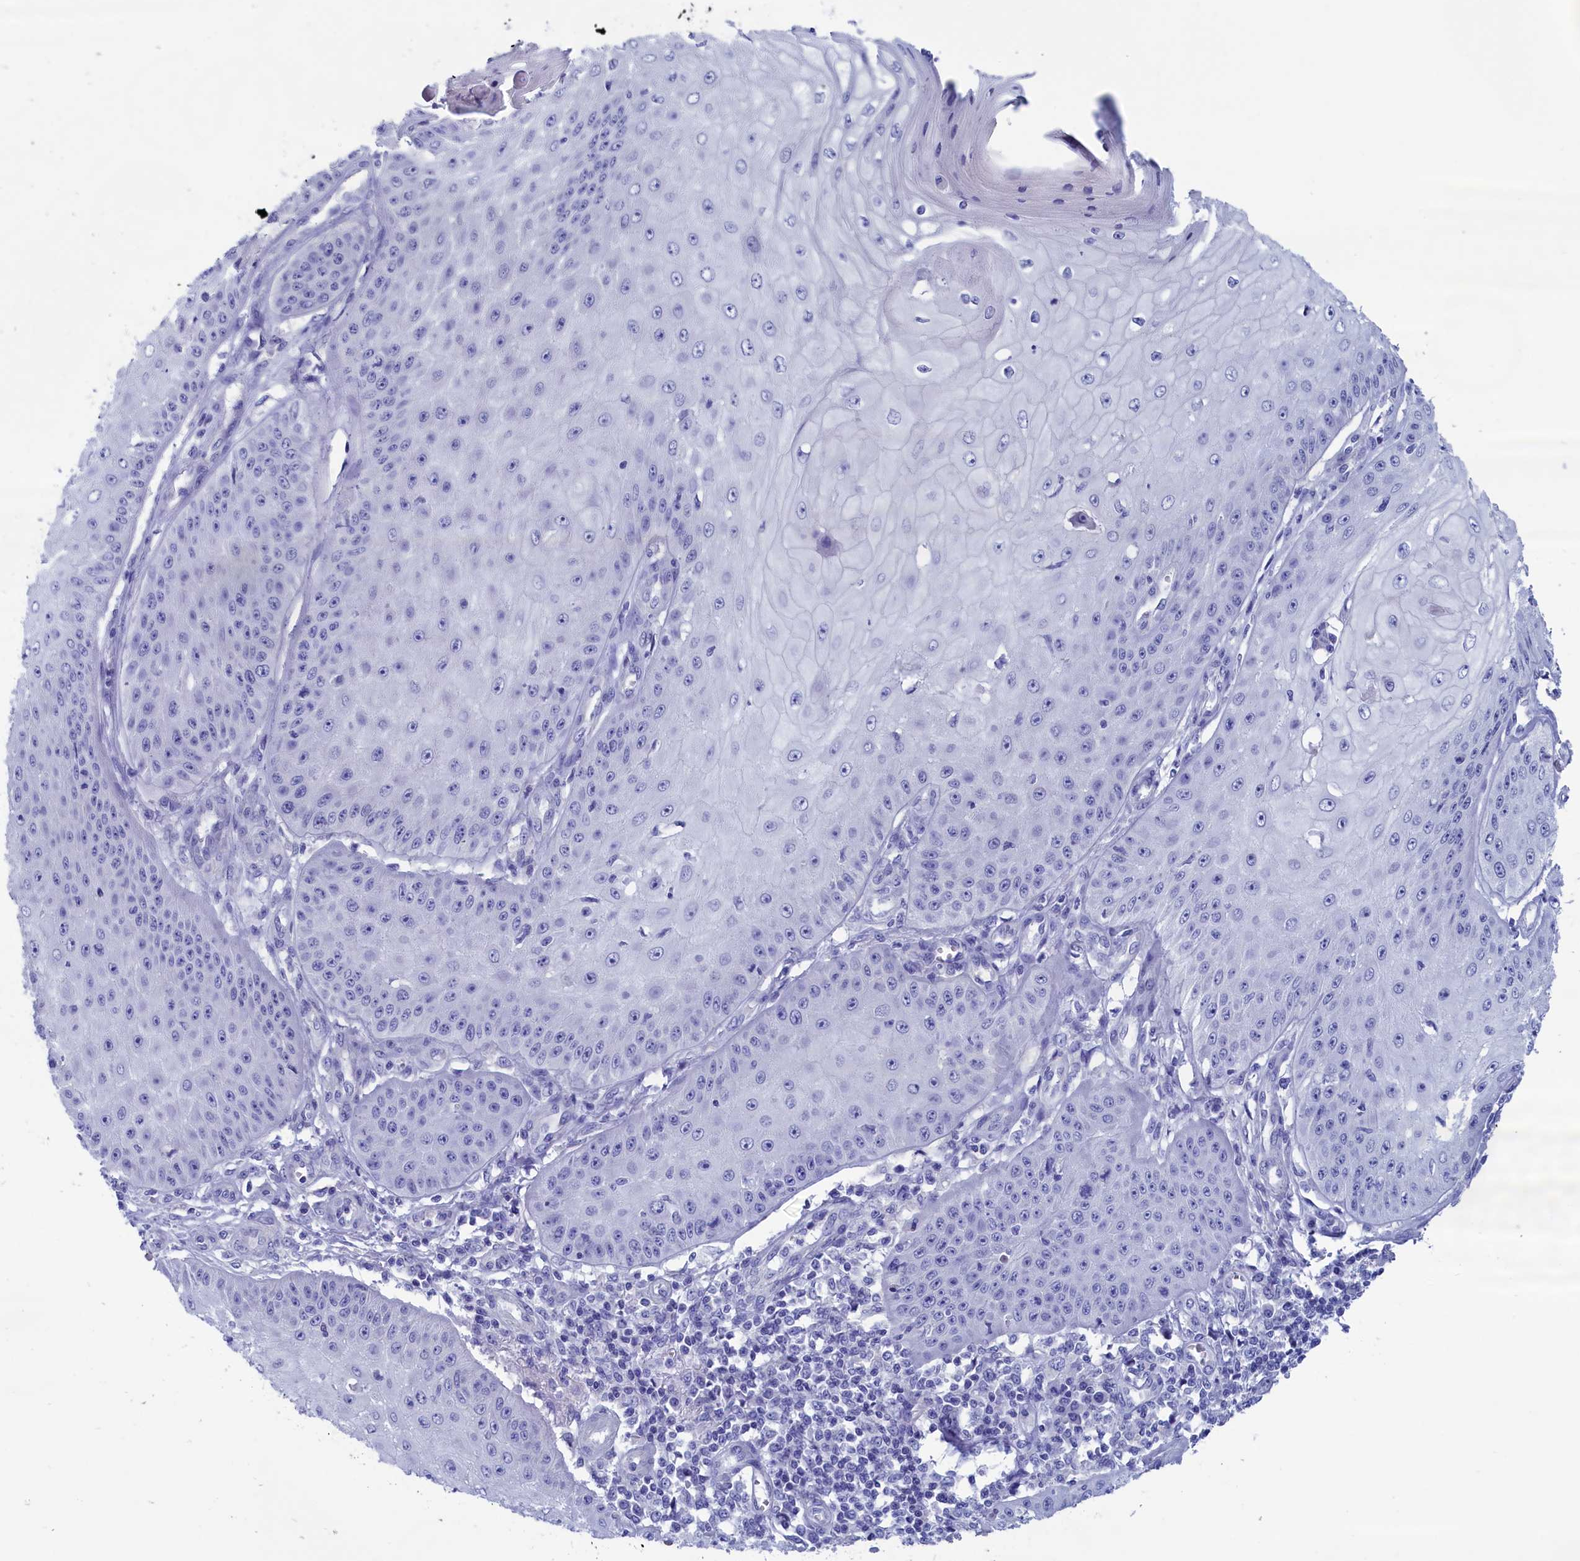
{"staining": {"intensity": "negative", "quantity": "none", "location": "none"}, "tissue": "skin cancer", "cell_type": "Tumor cells", "image_type": "cancer", "snomed": [{"axis": "morphology", "description": "Squamous cell carcinoma, NOS"}, {"axis": "topography", "description": "Skin"}], "caption": "A photomicrograph of skin cancer (squamous cell carcinoma) stained for a protein demonstrates no brown staining in tumor cells.", "gene": "VPS35L", "patient": {"sex": "male", "age": 70}}